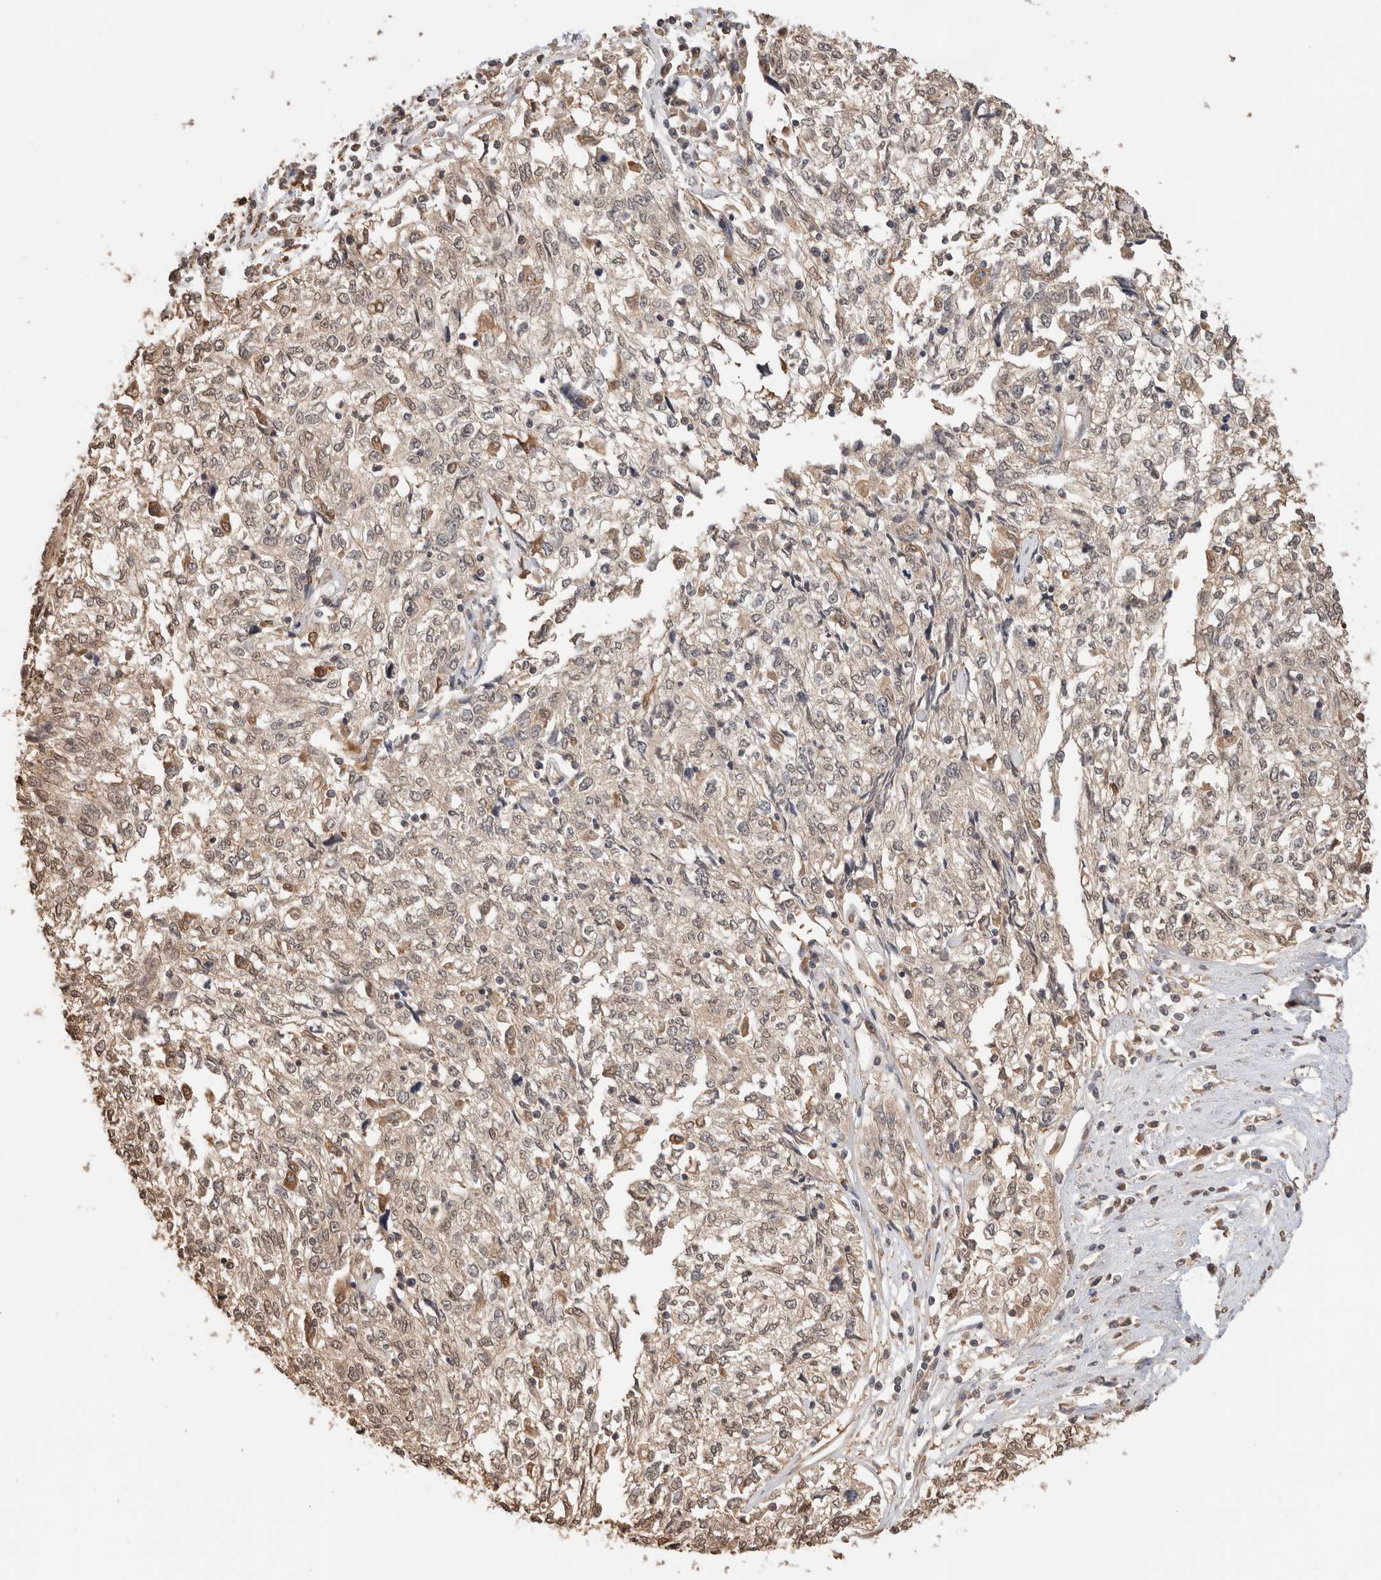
{"staining": {"intensity": "weak", "quantity": "25%-75%", "location": "nuclear"}, "tissue": "cervical cancer", "cell_type": "Tumor cells", "image_type": "cancer", "snomed": [{"axis": "morphology", "description": "Squamous cell carcinoma, NOS"}, {"axis": "topography", "description": "Cervix"}], "caption": "Cervical cancer stained with DAB IHC displays low levels of weak nuclear expression in approximately 25%-75% of tumor cells. The staining is performed using DAB brown chromogen to label protein expression. The nuclei are counter-stained blue using hematoxylin.", "gene": "YWHAH", "patient": {"sex": "female", "age": 57}}